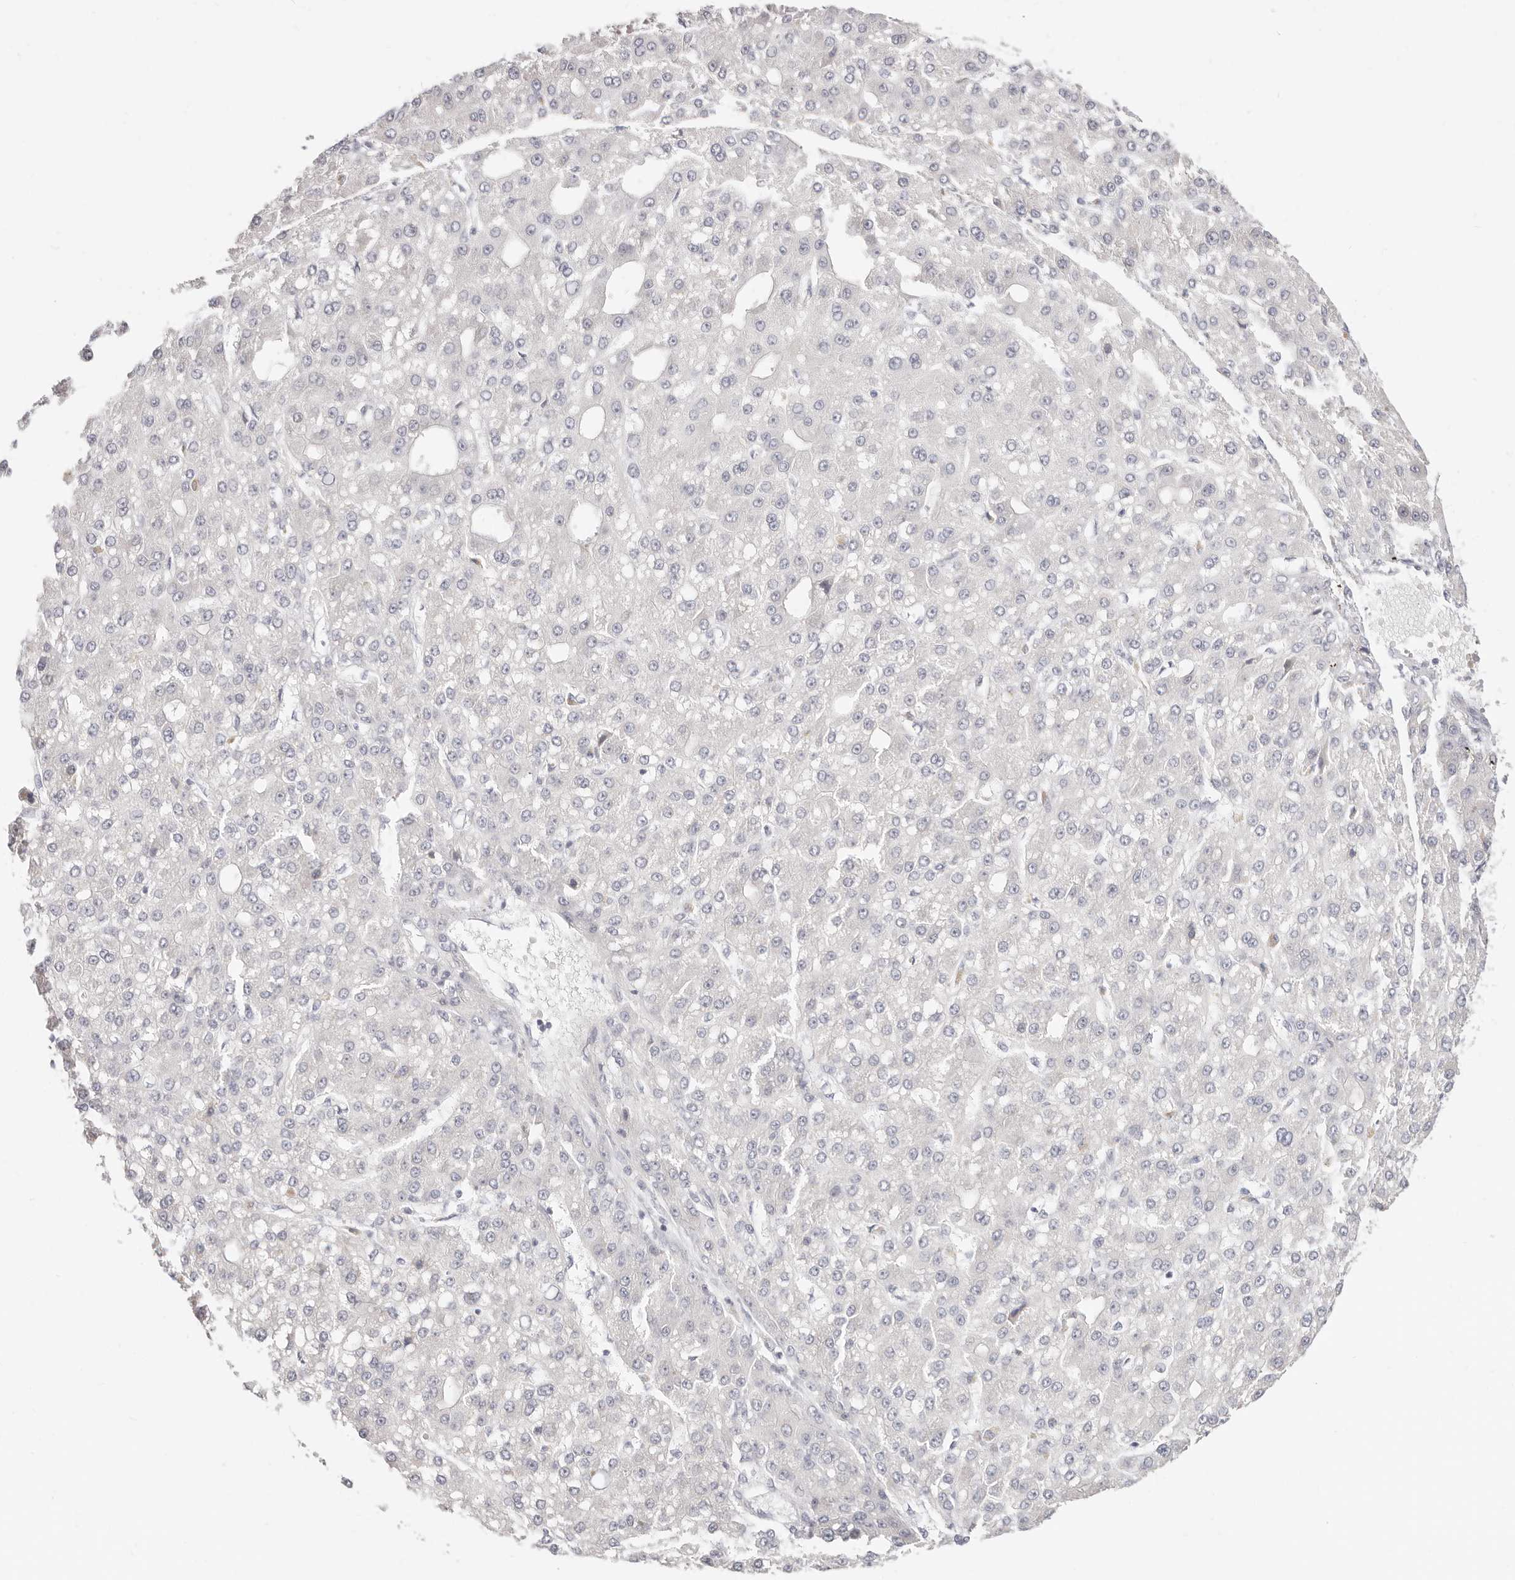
{"staining": {"intensity": "negative", "quantity": "none", "location": "none"}, "tissue": "liver cancer", "cell_type": "Tumor cells", "image_type": "cancer", "snomed": [{"axis": "morphology", "description": "Carcinoma, Hepatocellular, NOS"}, {"axis": "topography", "description": "Liver"}], "caption": "Immunohistochemical staining of human liver cancer (hepatocellular carcinoma) demonstrates no significant expression in tumor cells.", "gene": "ASCL1", "patient": {"sex": "male", "age": 67}}